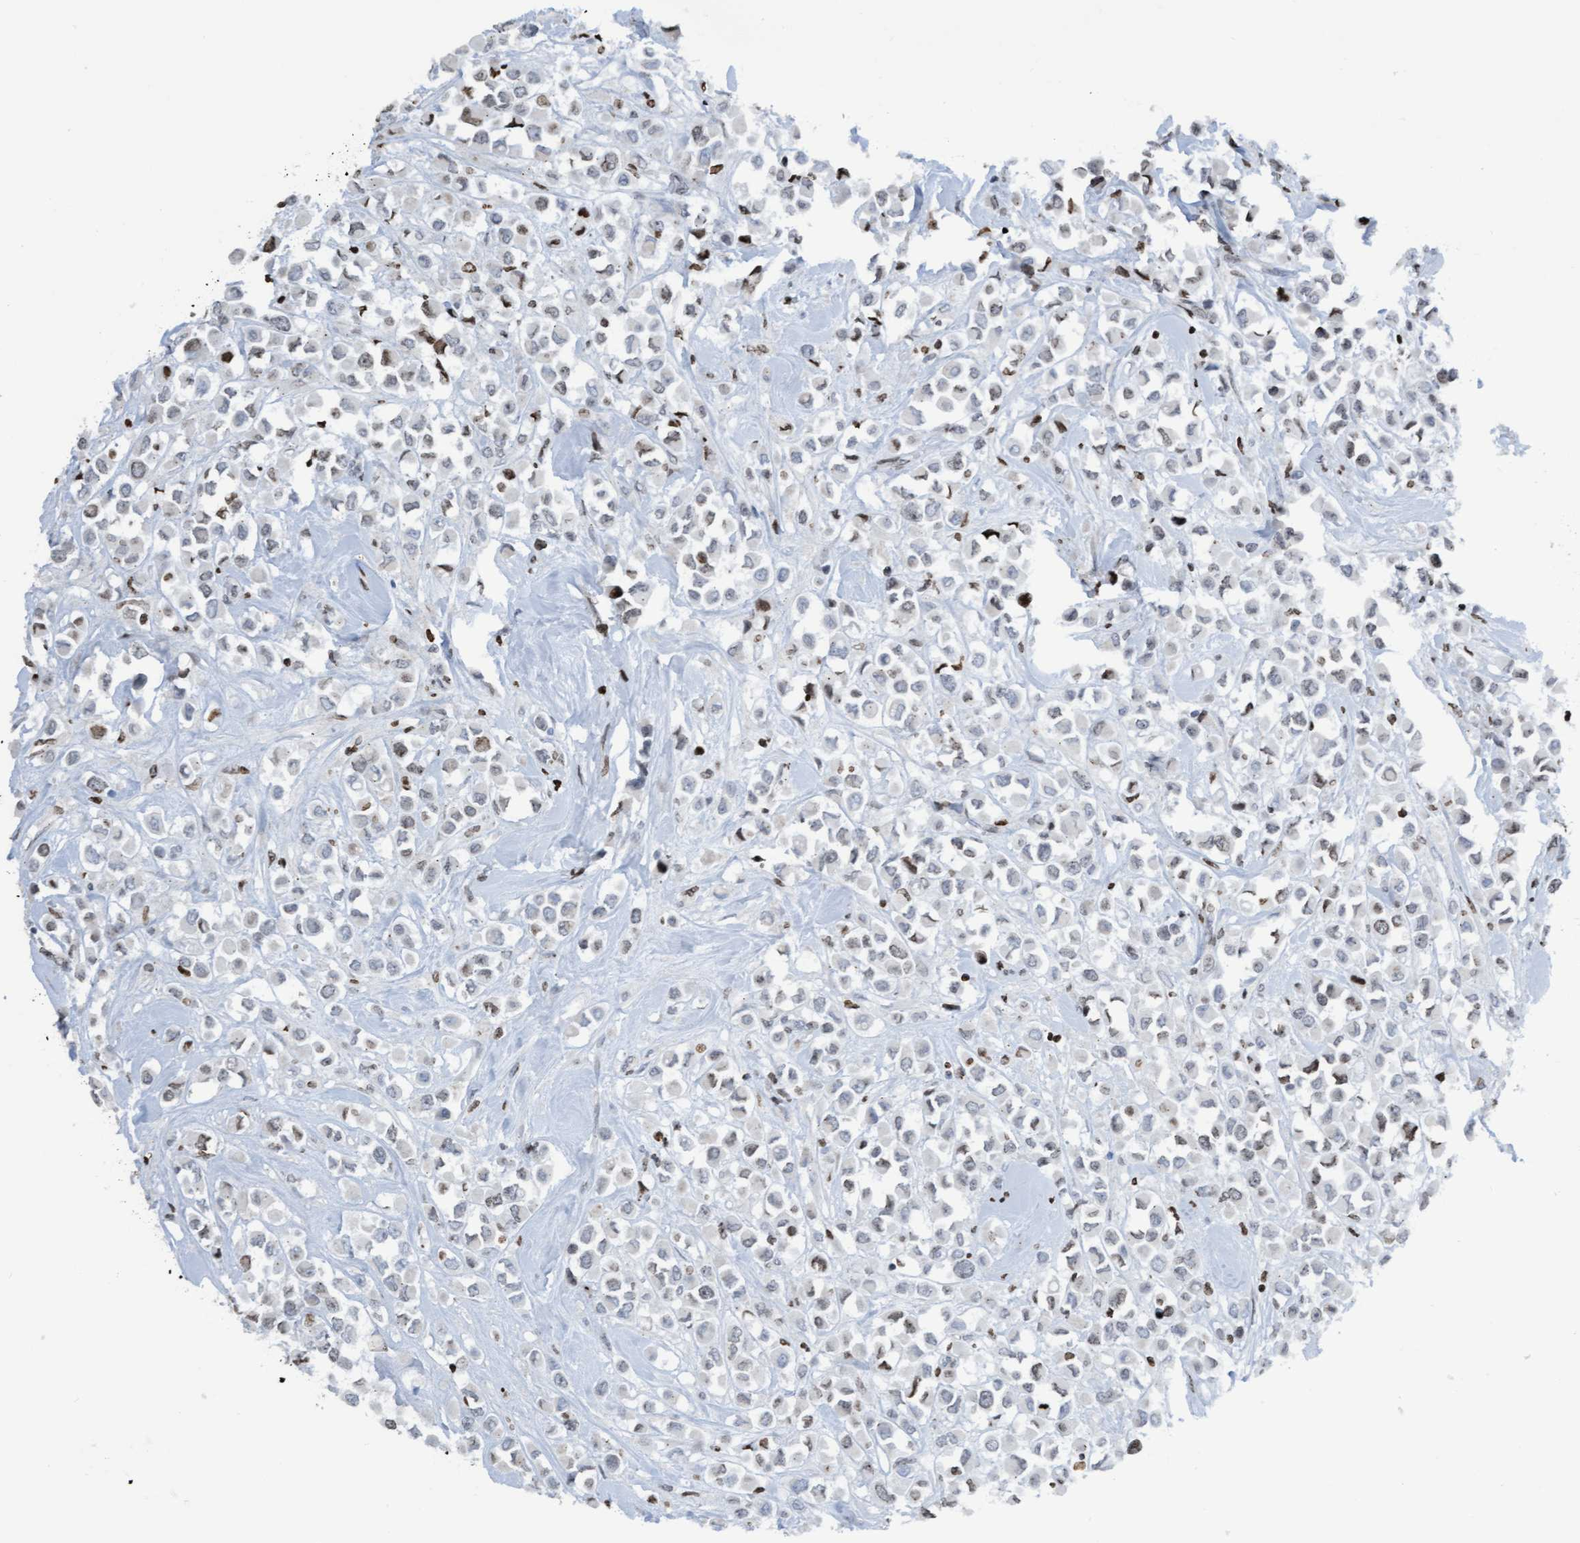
{"staining": {"intensity": "negative", "quantity": "none", "location": "none"}, "tissue": "breast cancer", "cell_type": "Tumor cells", "image_type": "cancer", "snomed": [{"axis": "morphology", "description": "Duct carcinoma"}, {"axis": "topography", "description": "Breast"}], "caption": "DAB (3,3'-diaminobenzidine) immunohistochemical staining of human breast cancer exhibits no significant staining in tumor cells. (Brightfield microscopy of DAB immunohistochemistry at high magnification).", "gene": "CBX2", "patient": {"sex": "female", "age": 61}}